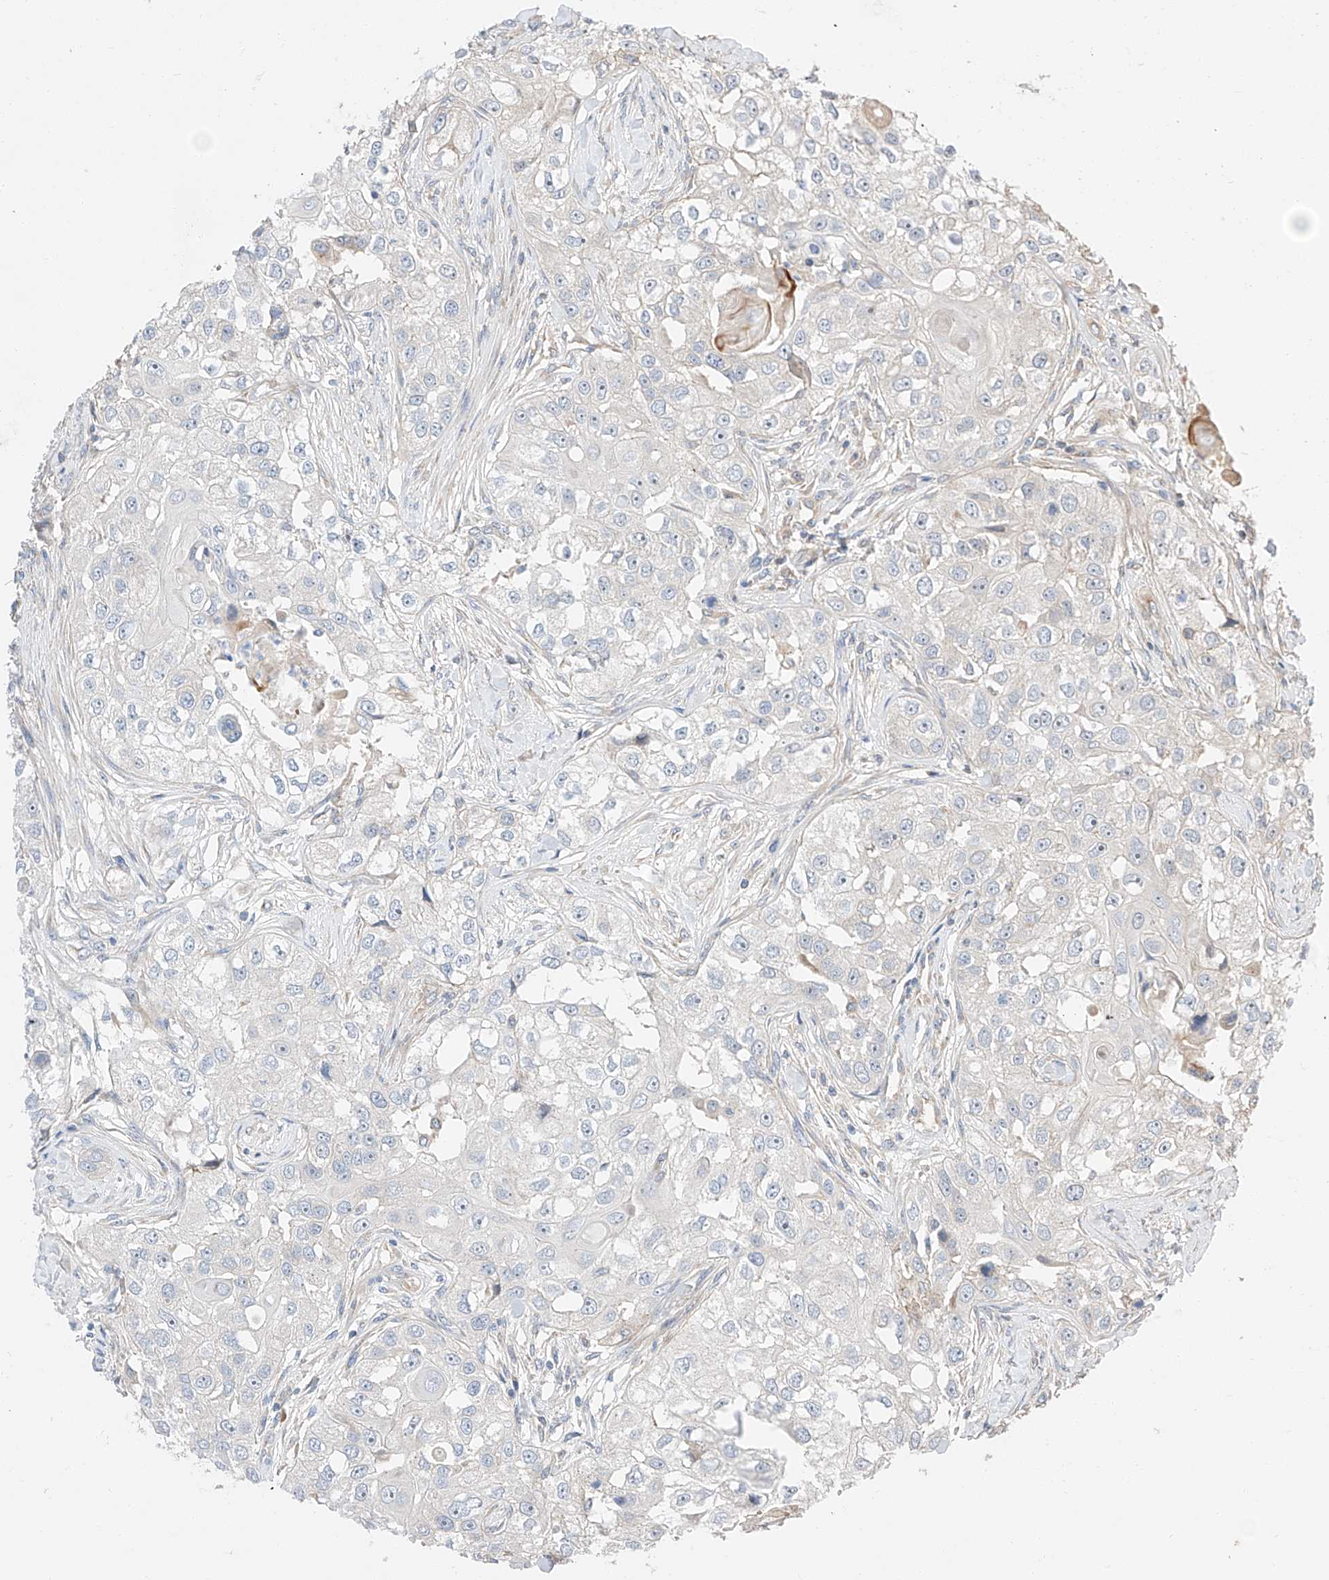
{"staining": {"intensity": "negative", "quantity": "none", "location": "none"}, "tissue": "head and neck cancer", "cell_type": "Tumor cells", "image_type": "cancer", "snomed": [{"axis": "morphology", "description": "Normal tissue, NOS"}, {"axis": "morphology", "description": "Squamous cell carcinoma, NOS"}, {"axis": "topography", "description": "Skeletal muscle"}, {"axis": "topography", "description": "Head-Neck"}], "caption": "The immunohistochemistry (IHC) micrograph has no significant staining in tumor cells of head and neck cancer (squamous cell carcinoma) tissue.", "gene": "RUSC1", "patient": {"sex": "male", "age": 51}}